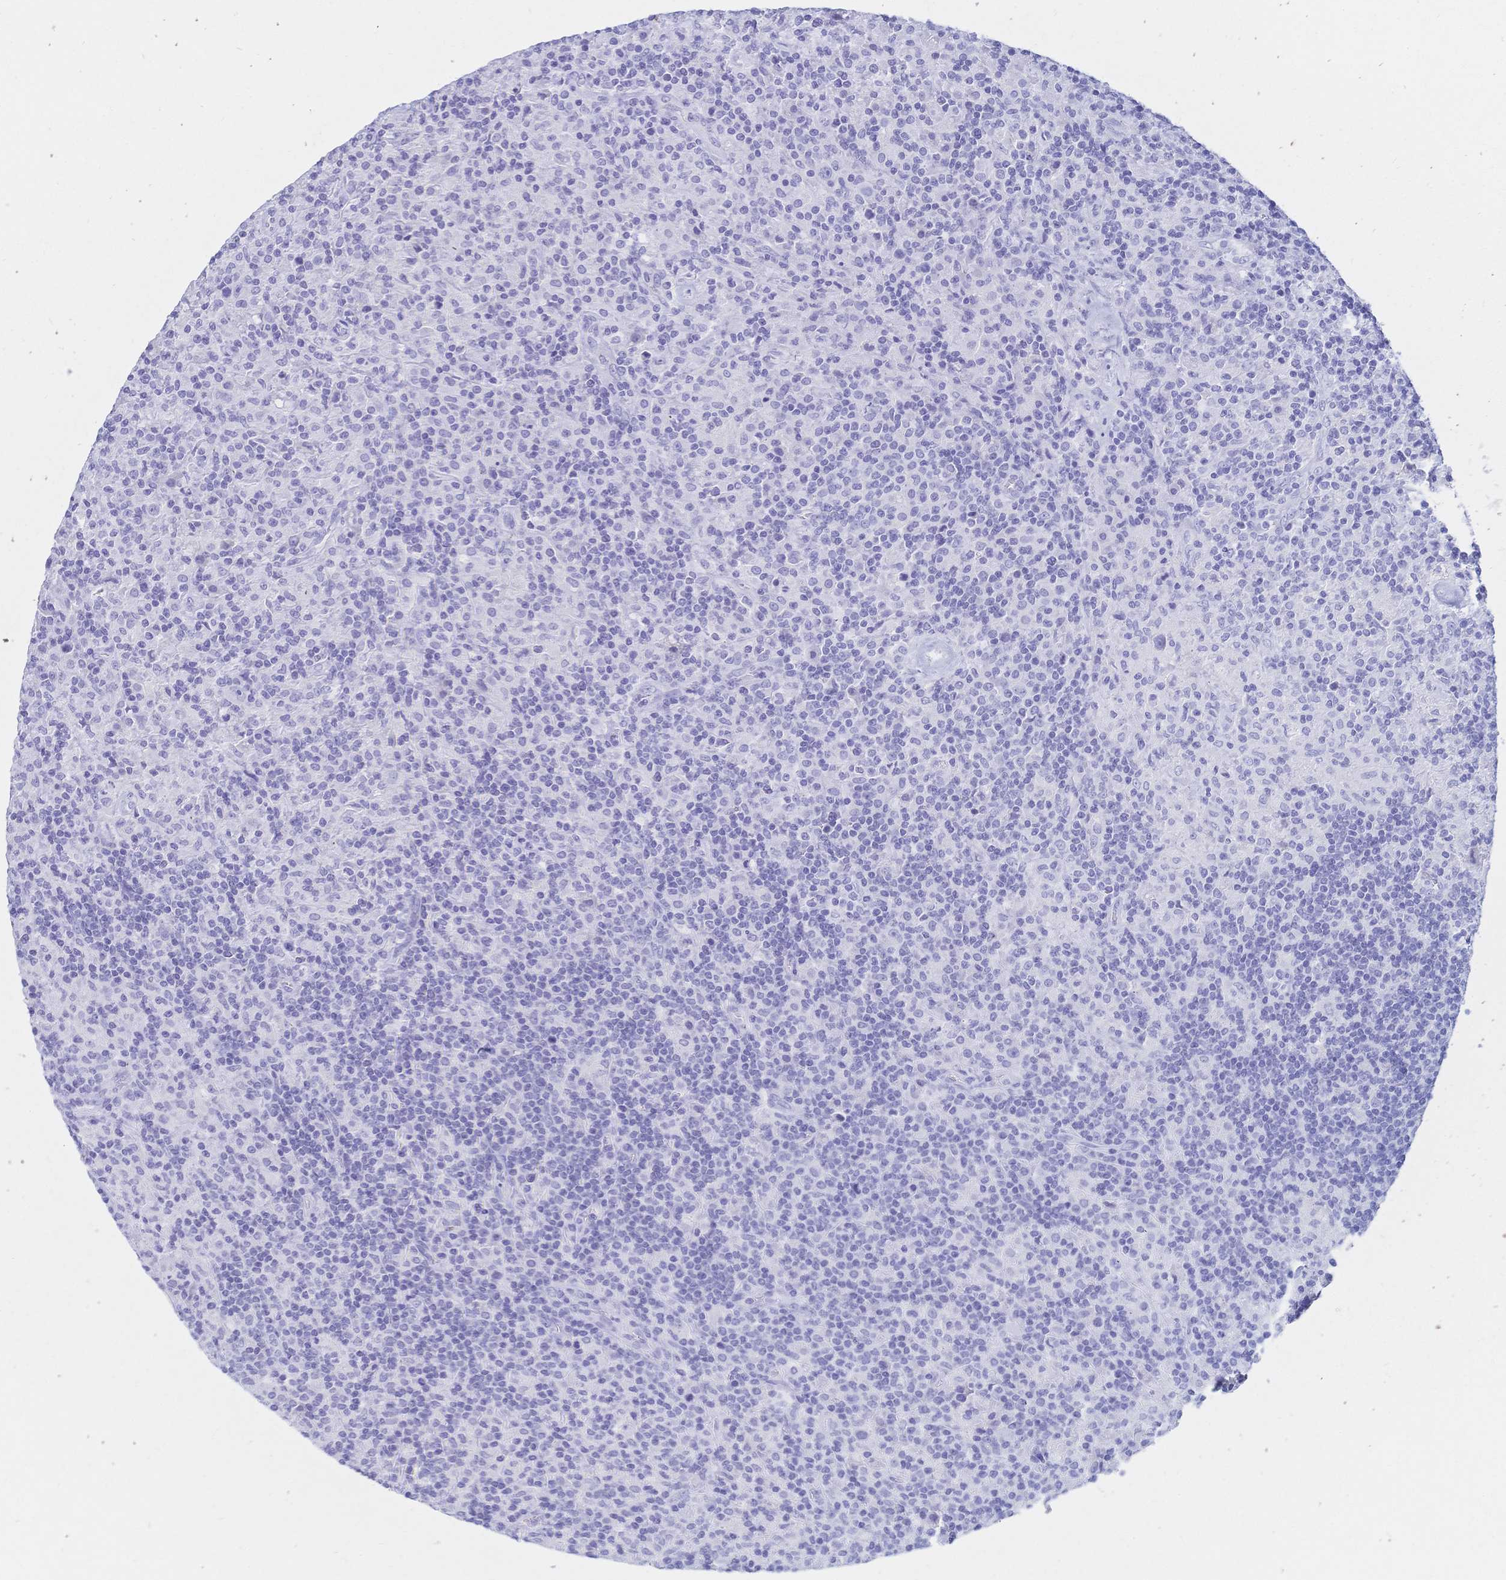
{"staining": {"intensity": "negative", "quantity": "none", "location": "none"}, "tissue": "lymphoma", "cell_type": "Tumor cells", "image_type": "cancer", "snomed": [{"axis": "morphology", "description": "Hodgkin's disease, NOS"}, {"axis": "topography", "description": "Lymph node"}], "caption": "An image of Hodgkin's disease stained for a protein exhibits no brown staining in tumor cells.", "gene": "MEP1B", "patient": {"sex": "male", "age": 70}}